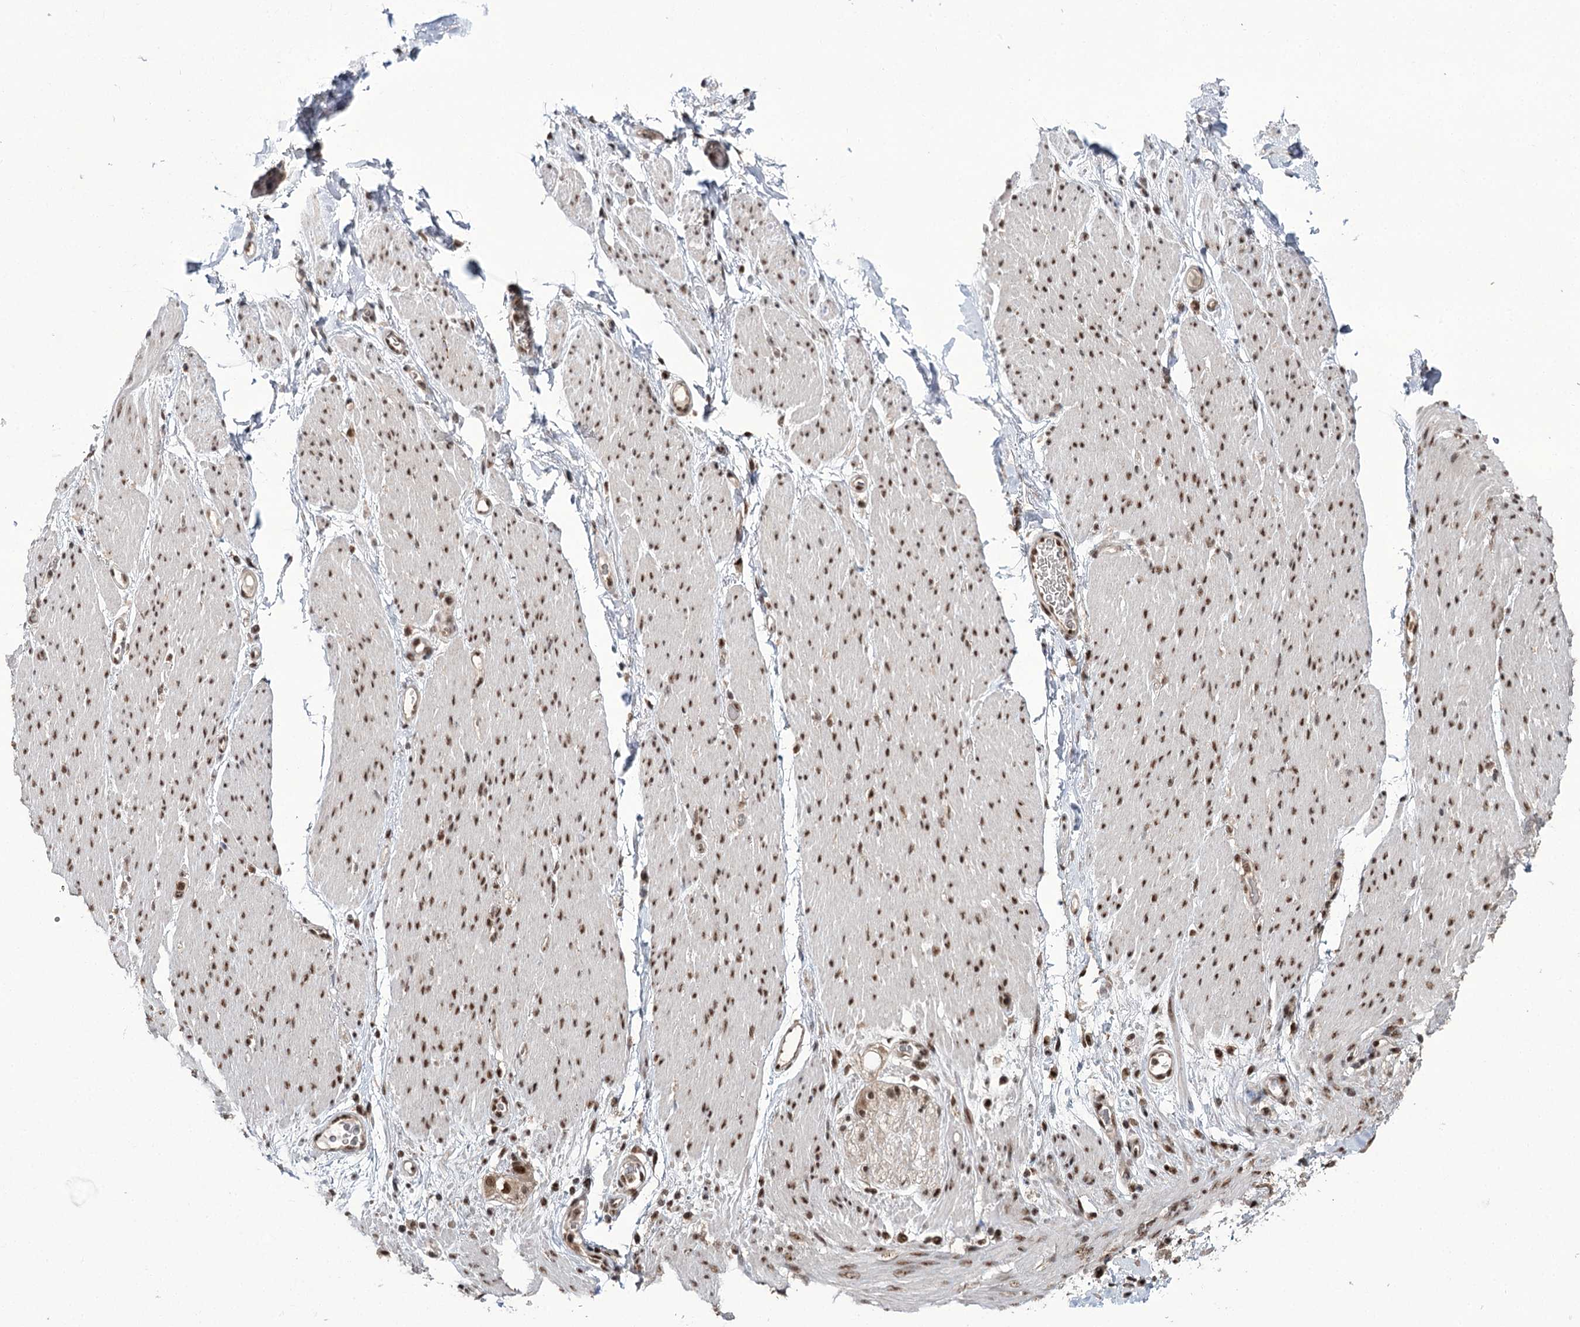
{"staining": {"intensity": "moderate", "quantity": ">75%", "location": "nuclear"}, "tissue": "adipose tissue", "cell_type": "Adipocytes", "image_type": "normal", "snomed": [{"axis": "morphology", "description": "Normal tissue, NOS"}, {"axis": "topography", "description": "Colon"}, {"axis": "topography", "description": "Peripheral nerve tissue"}], "caption": "Immunohistochemical staining of normal human adipose tissue shows moderate nuclear protein positivity in about >75% of adipocytes.", "gene": "ERCC3", "patient": {"sex": "female", "age": 61}}